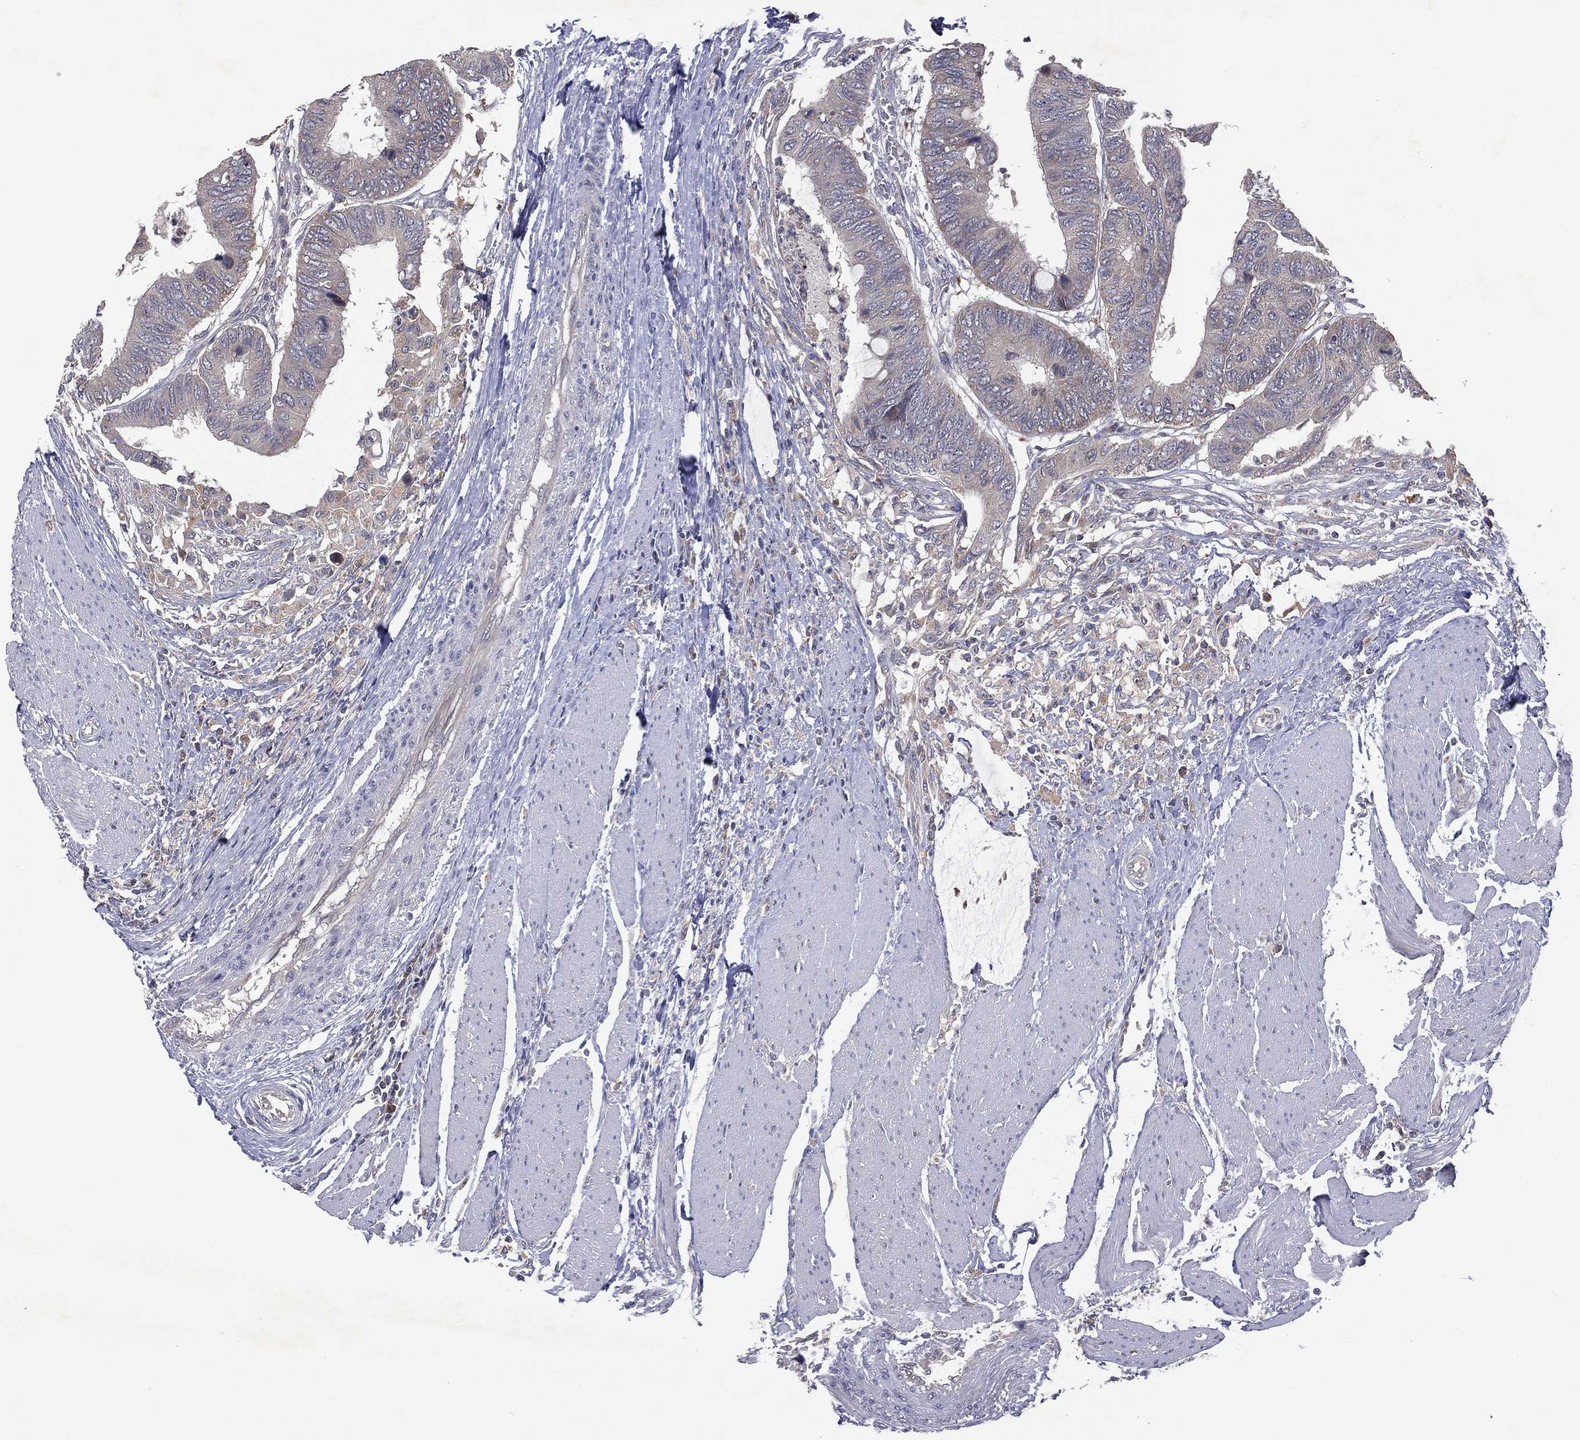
{"staining": {"intensity": "negative", "quantity": "none", "location": "none"}, "tissue": "colorectal cancer", "cell_type": "Tumor cells", "image_type": "cancer", "snomed": [{"axis": "morphology", "description": "Normal tissue, NOS"}, {"axis": "morphology", "description": "Adenocarcinoma, NOS"}, {"axis": "topography", "description": "Rectum"}, {"axis": "topography", "description": "Peripheral nerve tissue"}], "caption": "IHC image of neoplastic tissue: adenocarcinoma (colorectal) stained with DAB (3,3'-diaminobenzidine) displays no significant protein positivity in tumor cells.", "gene": "STARD3", "patient": {"sex": "male", "age": 92}}